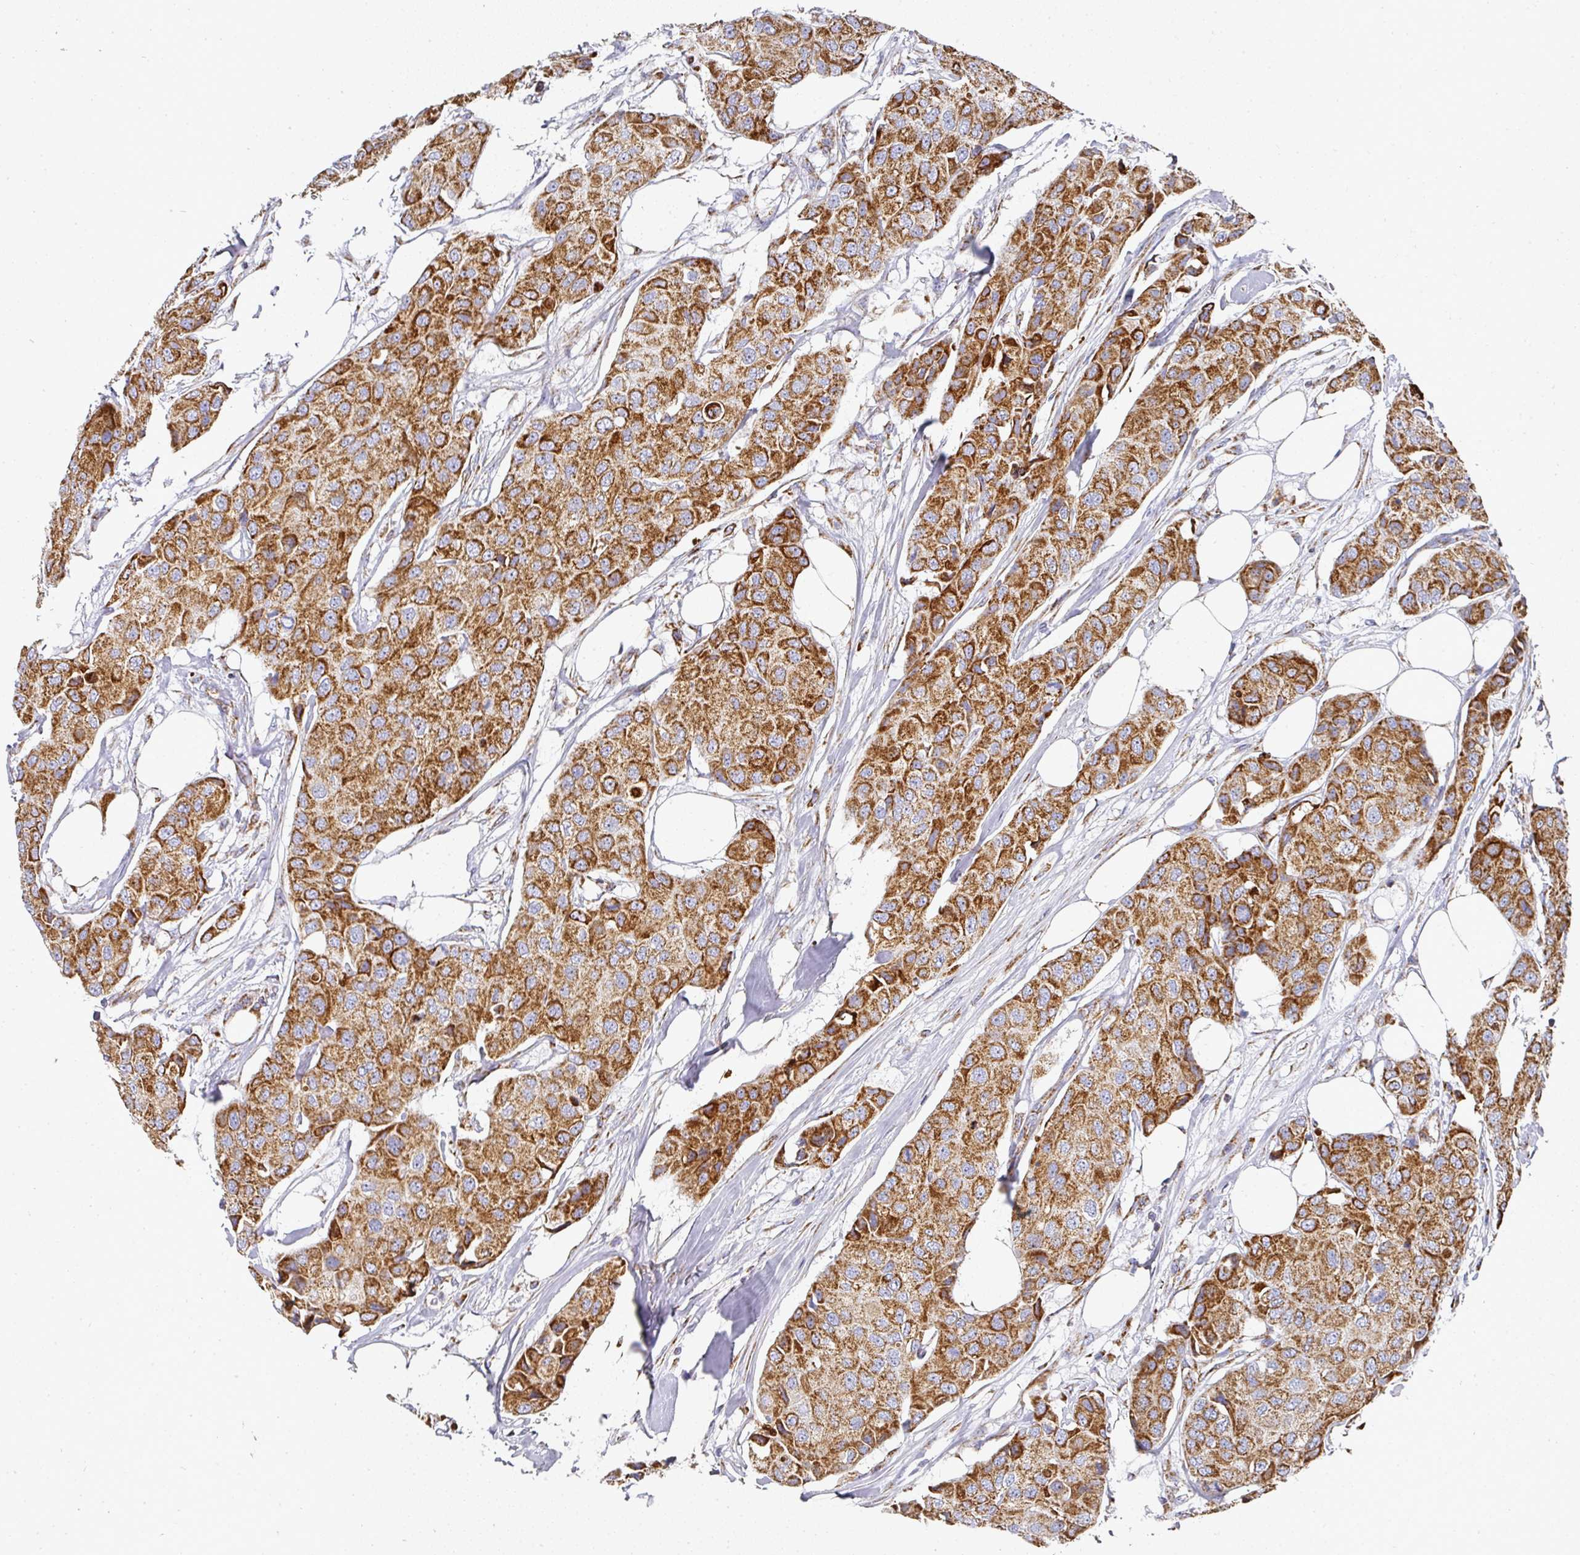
{"staining": {"intensity": "strong", "quantity": ">75%", "location": "cytoplasmic/membranous"}, "tissue": "breast cancer", "cell_type": "Tumor cells", "image_type": "cancer", "snomed": [{"axis": "morphology", "description": "Duct carcinoma"}, {"axis": "topography", "description": "Breast"}], "caption": "Breast cancer stained with a protein marker exhibits strong staining in tumor cells.", "gene": "UQCRFS1", "patient": {"sex": "female", "age": 80}}